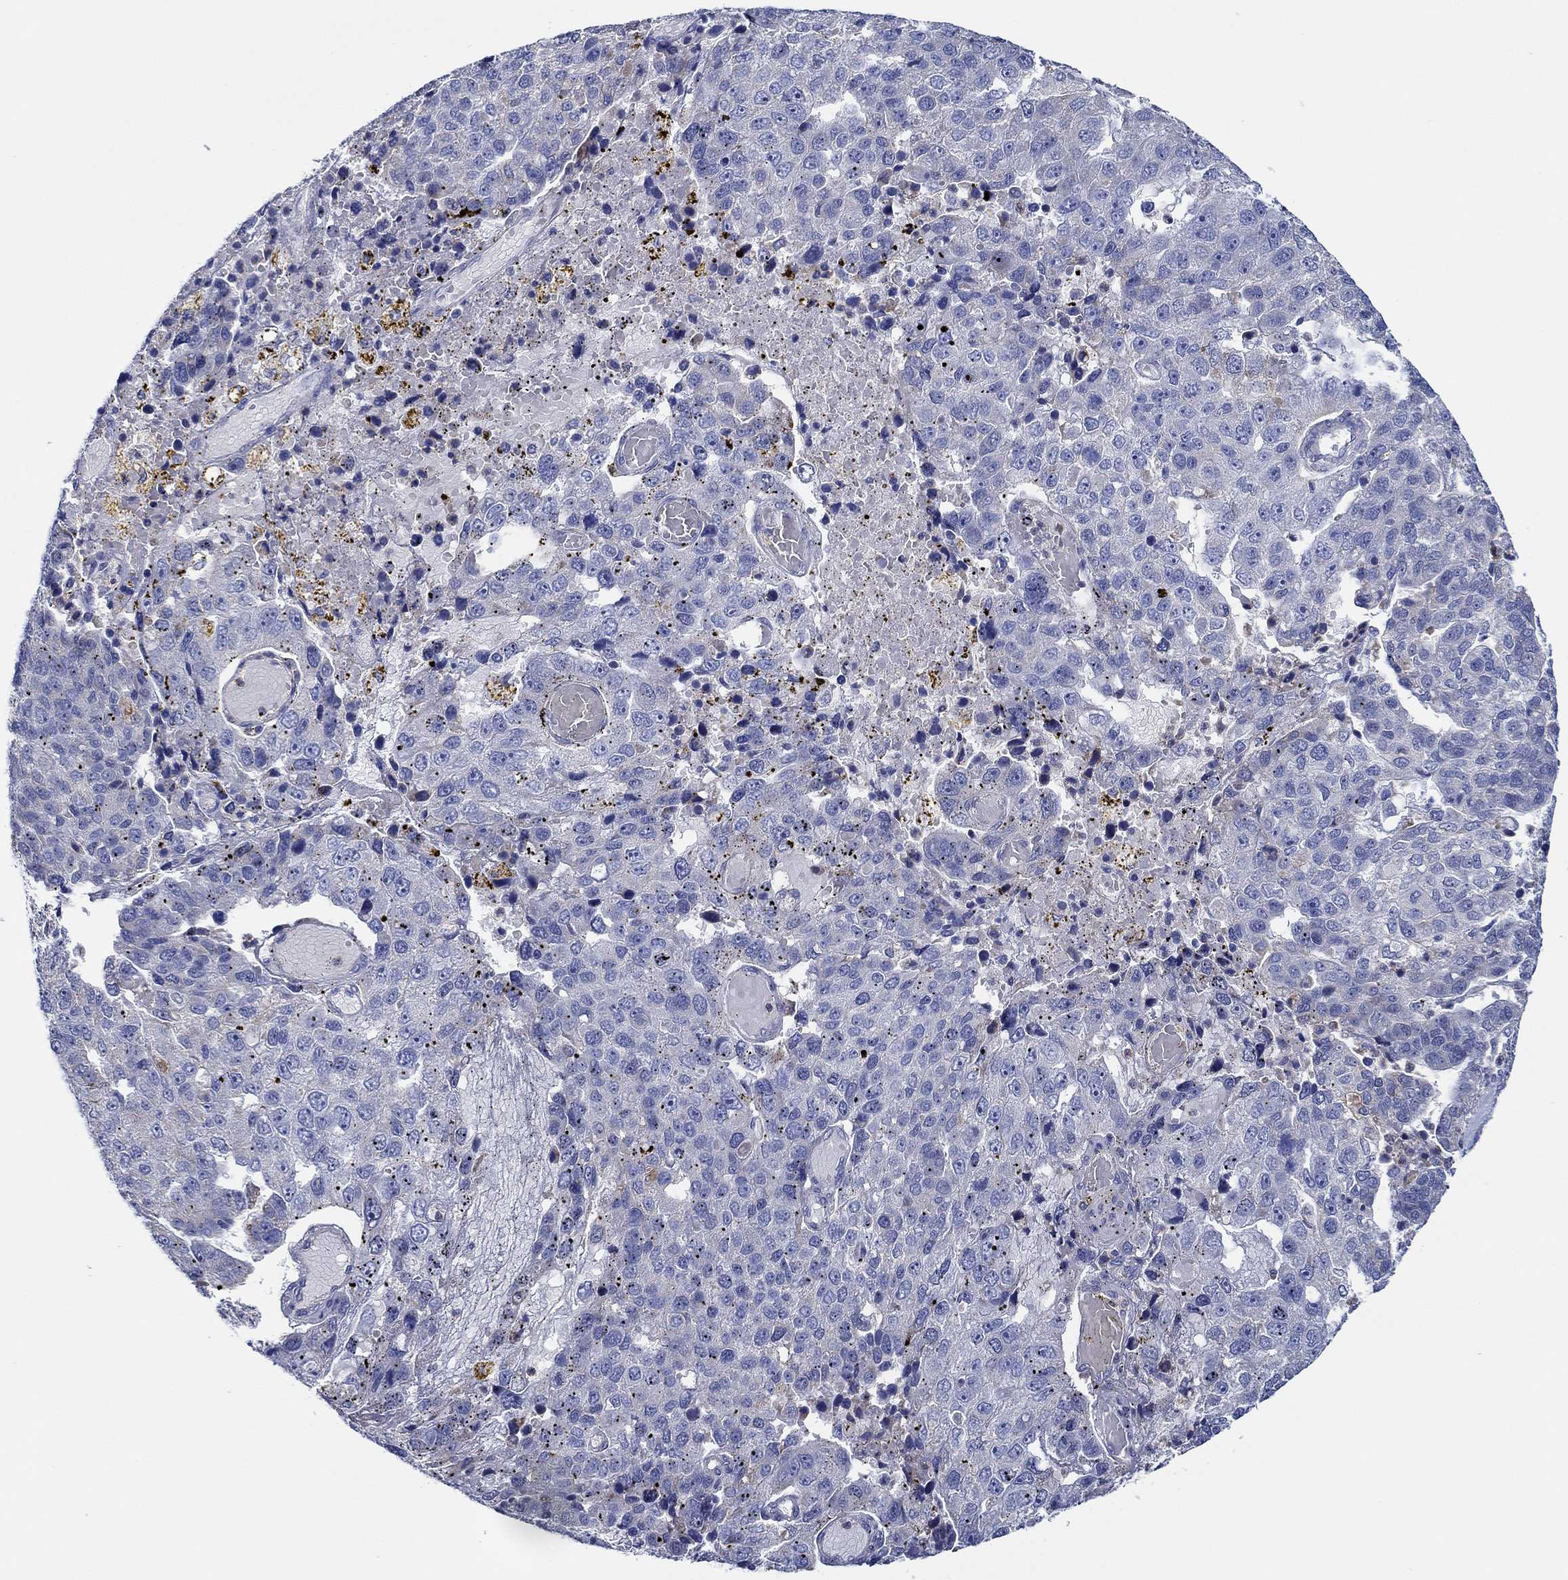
{"staining": {"intensity": "negative", "quantity": "none", "location": "none"}, "tissue": "pancreatic cancer", "cell_type": "Tumor cells", "image_type": "cancer", "snomed": [{"axis": "morphology", "description": "Adenocarcinoma, NOS"}, {"axis": "topography", "description": "Pancreas"}], "caption": "Adenocarcinoma (pancreatic) stained for a protein using immunohistochemistry demonstrates no expression tumor cells.", "gene": "CFAP61", "patient": {"sex": "female", "age": 61}}